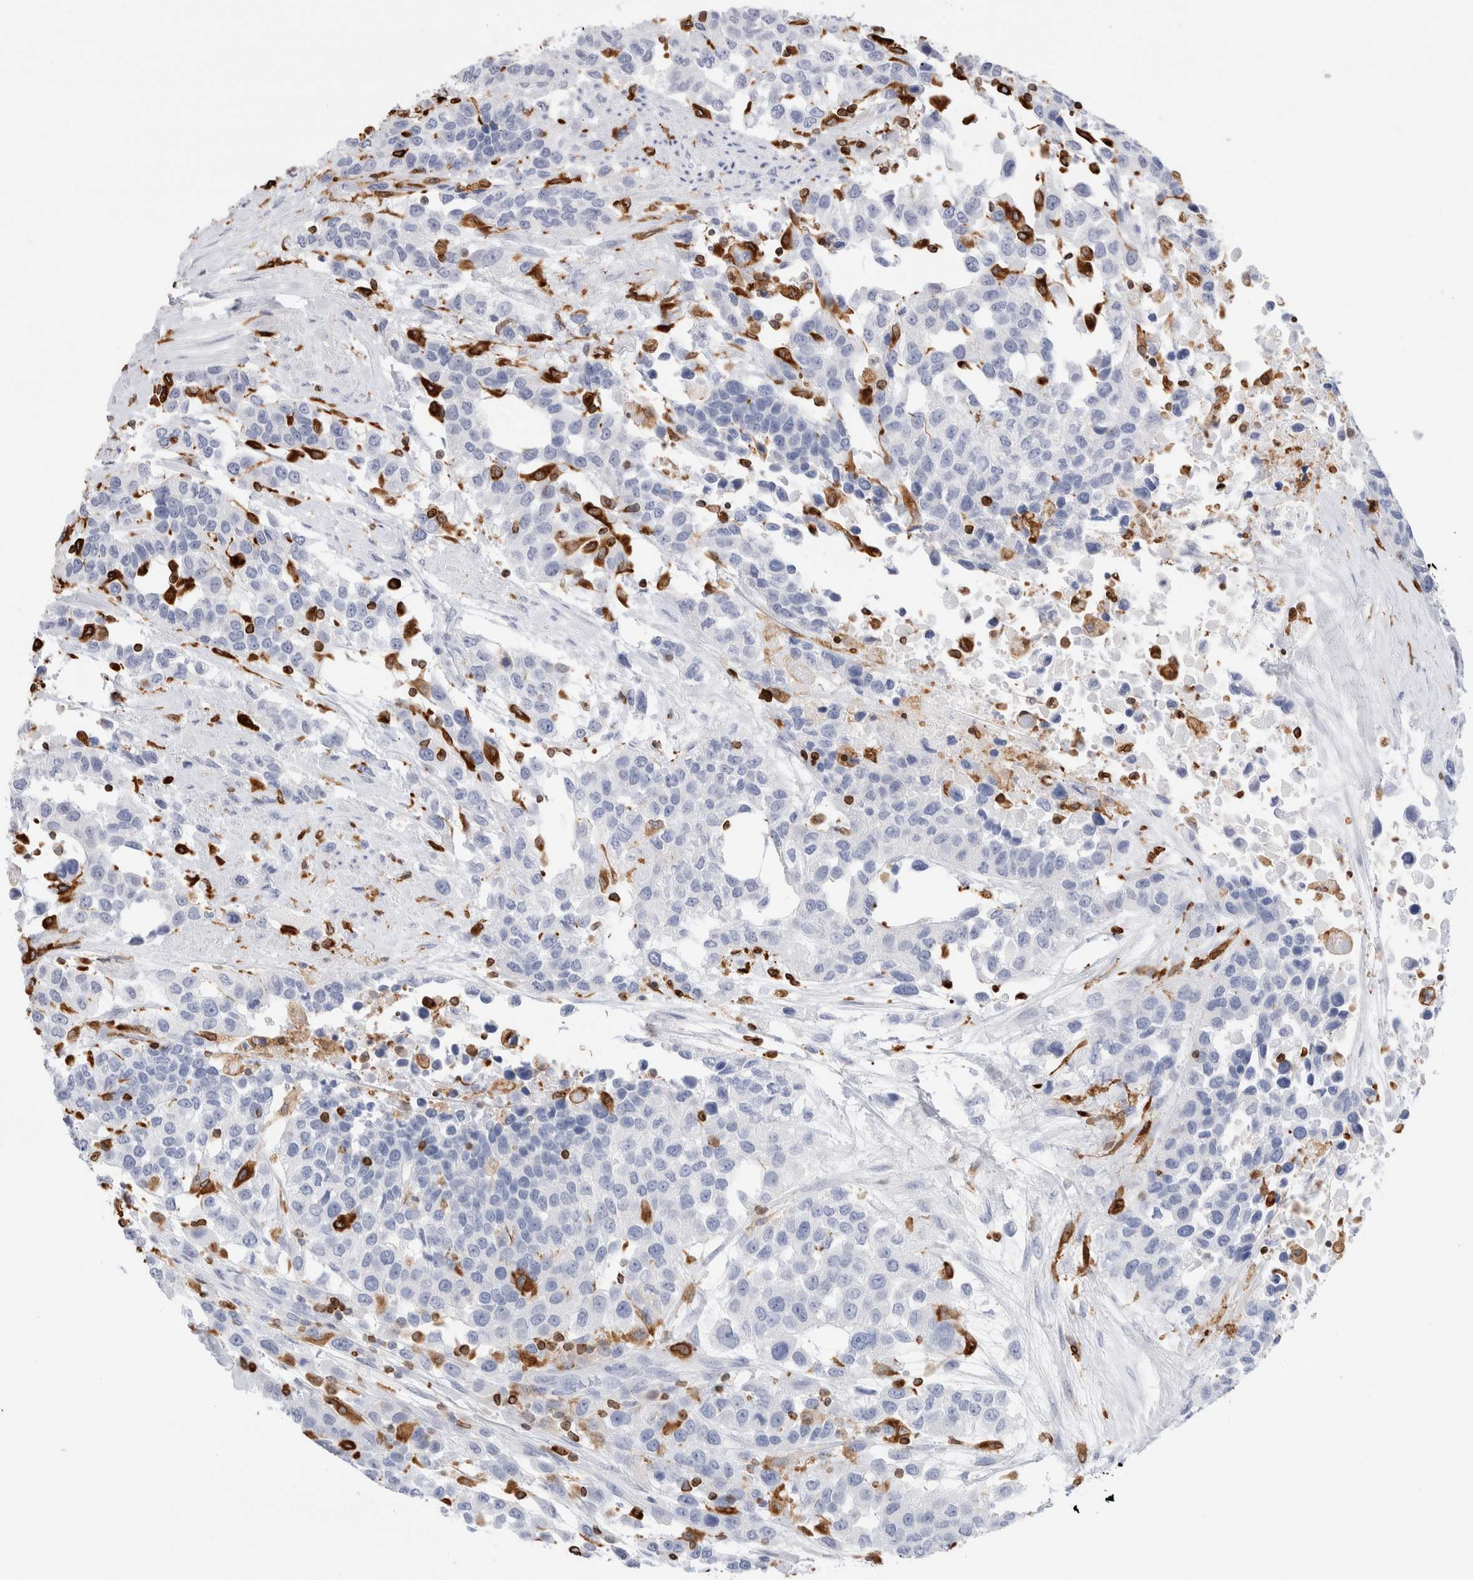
{"staining": {"intensity": "negative", "quantity": "none", "location": "none"}, "tissue": "urothelial cancer", "cell_type": "Tumor cells", "image_type": "cancer", "snomed": [{"axis": "morphology", "description": "Urothelial carcinoma, High grade"}, {"axis": "topography", "description": "Urinary bladder"}], "caption": "A photomicrograph of human high-grade urothelial carcinoma is negative for staining in tumor cells. (Brightfield microscopy of DAB (3,3'-diaminobenzidine) IHC at high magnification).", "gene": "ALOX5AP", "patient": {"sex": "female", "age": 80}}